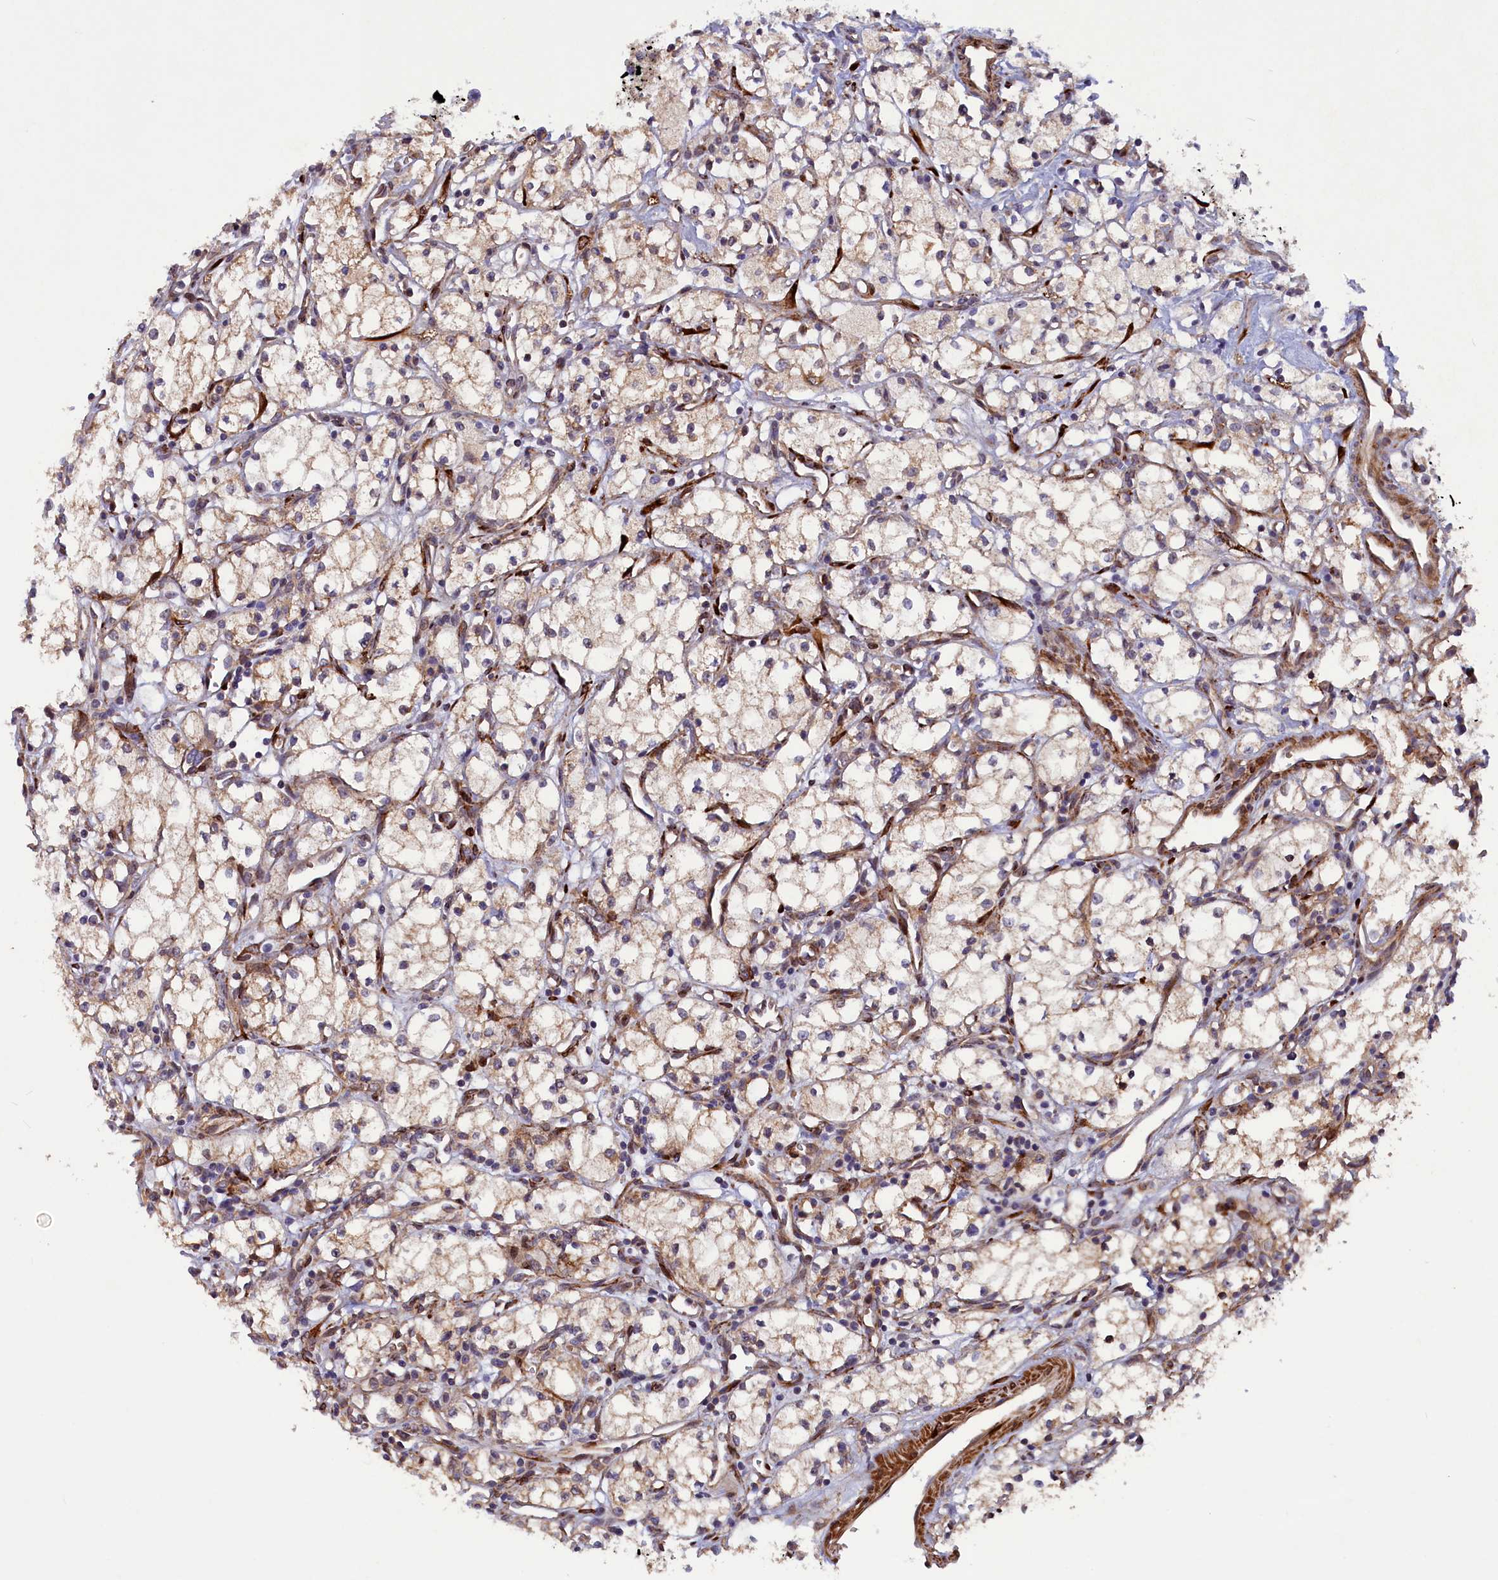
{"staining": {"intensity": "weak", "quantity": "25%-75%", "location": "cytoplasmic/membranous"}, "tissue": "renal cancer", "cell_type": "Tumor cells", "image_type": "cancer", "snomed": [{"axis": "morphology", "description": "Adenocarcinoma, NOS"}, {"axis": "topography", "description": "Kidney"}], "caption": "Renal cancer tissue reveals weak cytoplasmic/membranous staining in about 25%-75% of tumor cells", "gene": "ARRDC4", "patient": {"sex": "male", "age": 59}}